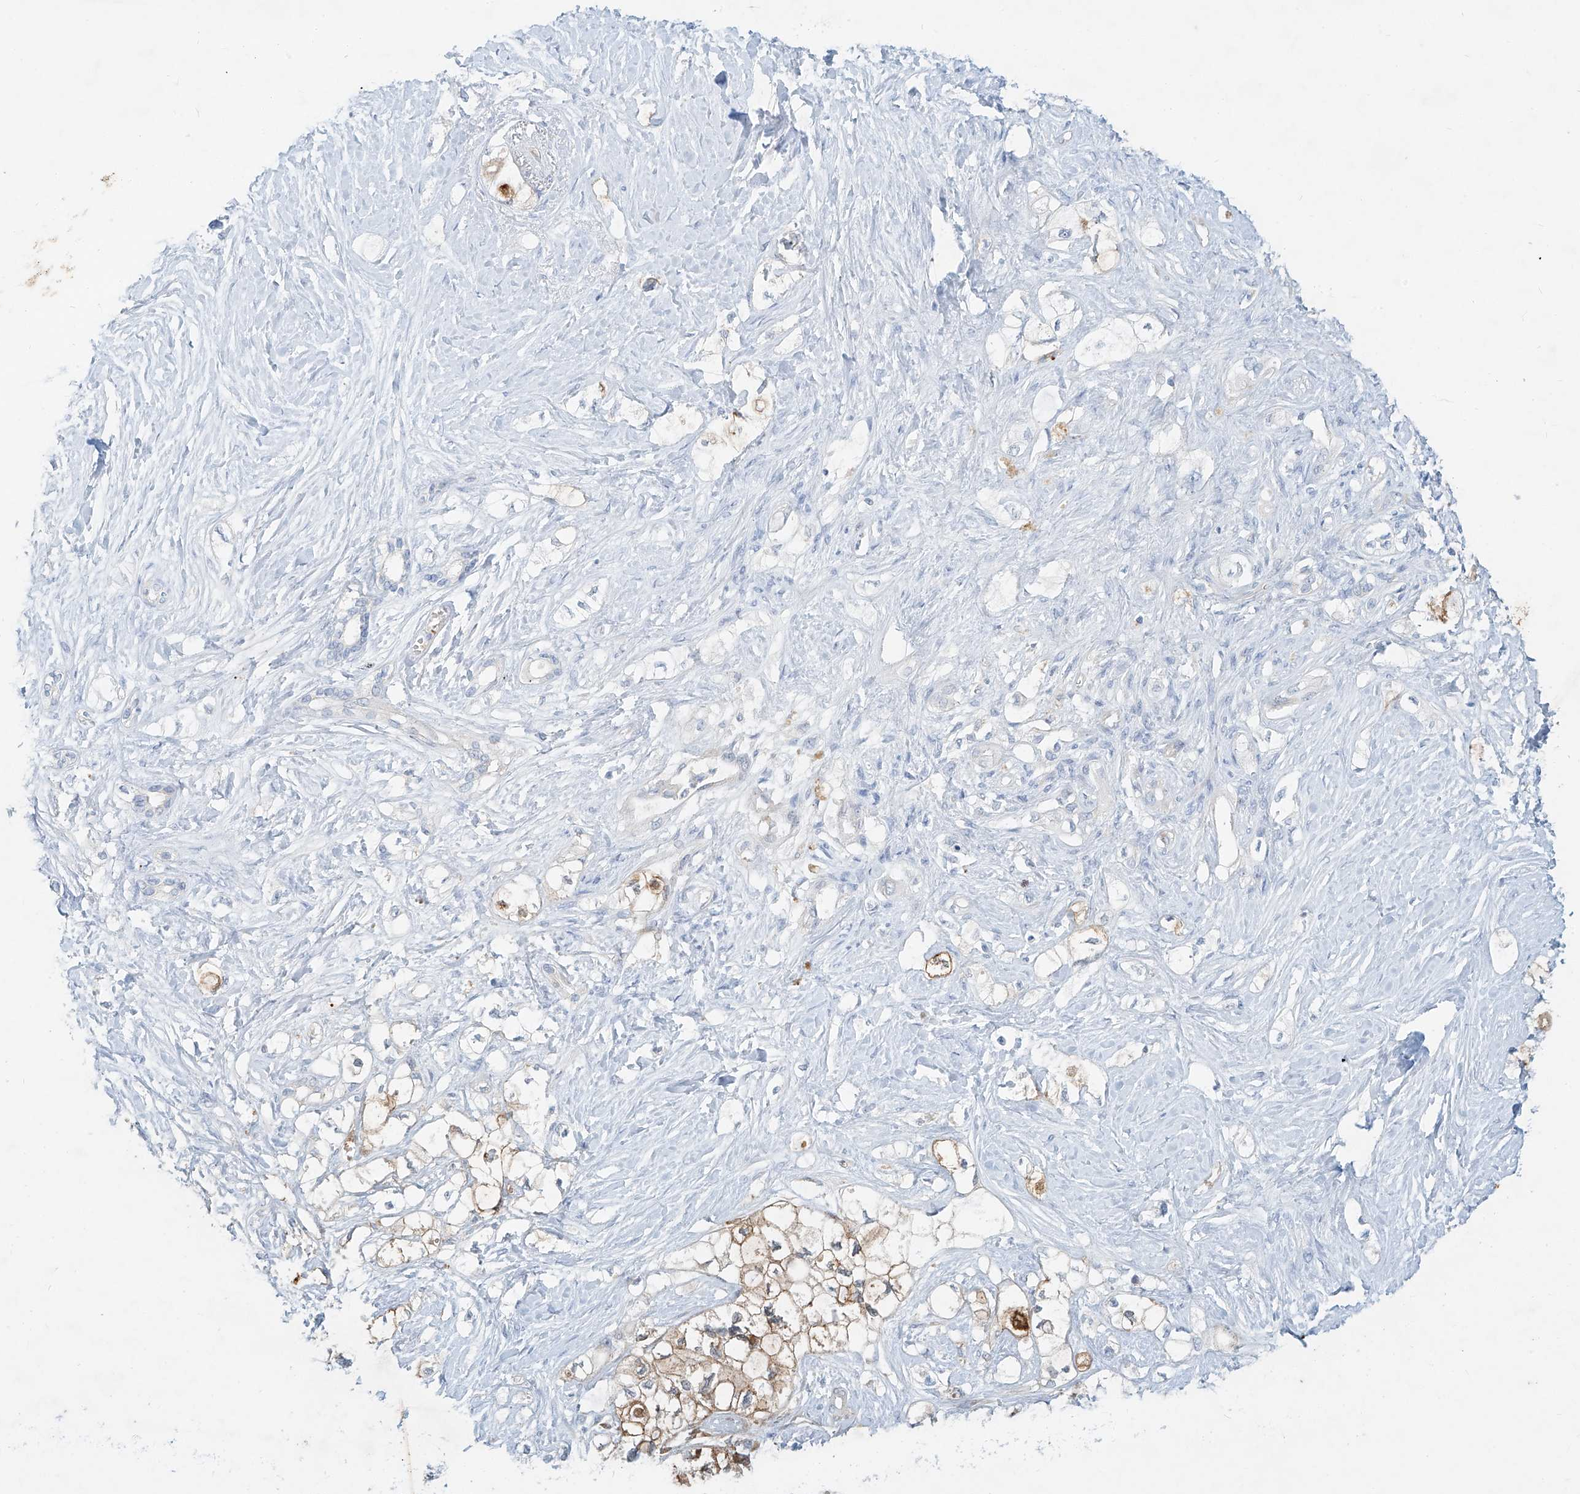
{"staining": {"intensity": "strong", "quantity": "<25%", "location": "cytoplasmic/membranous"}, "tissue": "pancreatic cancer", "cell_type": "Tumor cells", "image_type": "cancer", "snomed": [{"axis": "morphology", "description": "Adenocarcinoma, NOS"}, {"axis": "topography", "description": "Pancreas"}], "caption": "Immunohistochemical staining of human pancreatic adenocarcinoma exhibits medium levels of strong cytoplasmic/membranous protein expression in approximately <25% of tumor cells.", "gene": "SYTL3", "patient": {"sex": "male", "age": 70}}